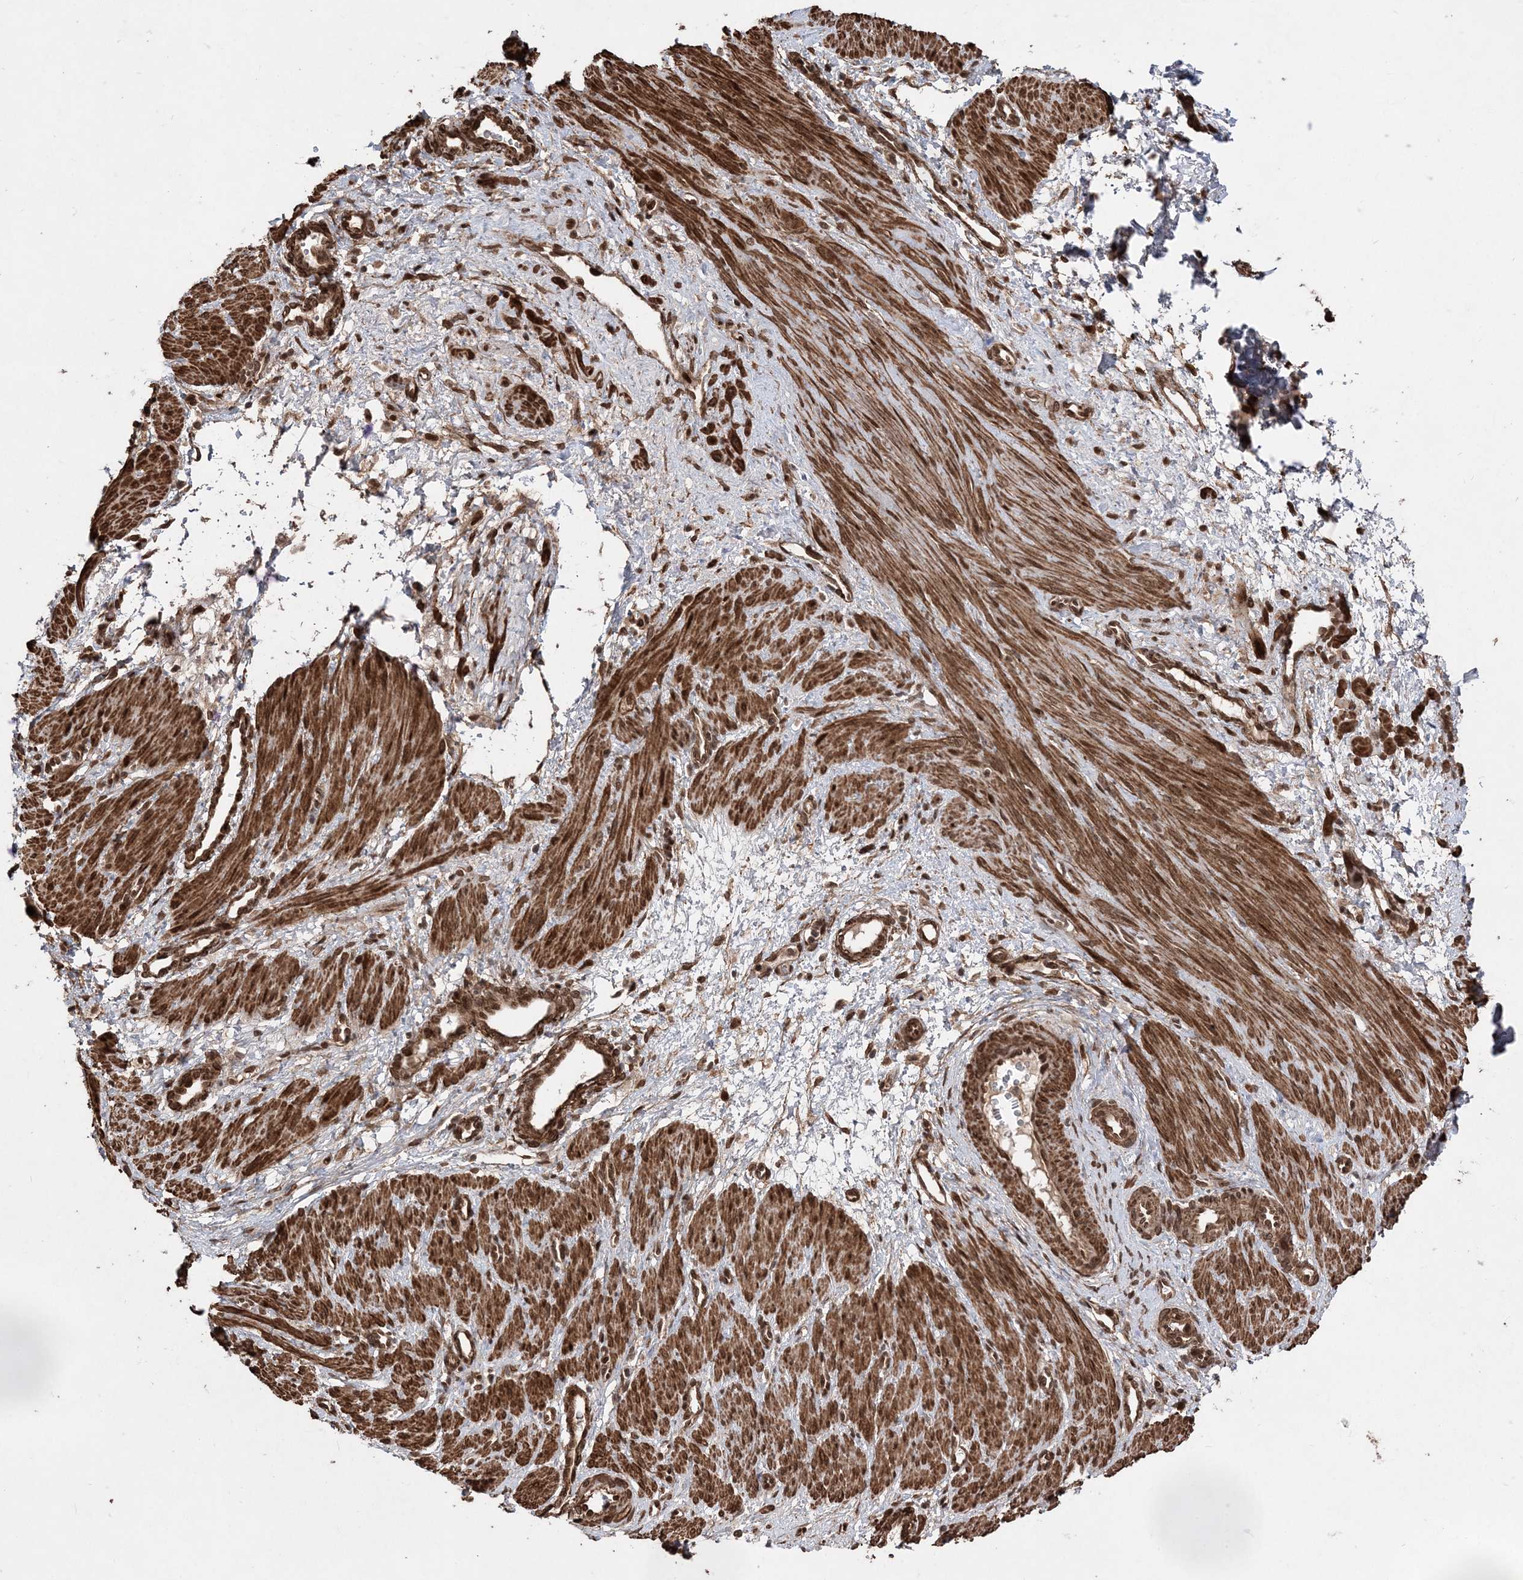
{"staining": {"intensity": "strong", "quantity": ">75%", "location": "cytoplasmic/membranous,nuclear"}, "tissue": "smooth muscle", "cell_type": "Smooth muscle cells", "image_type": "normal", "snomed": [{"axis": "morphology", "description": "Normal tissue, NOS"}, {"axis": "topography", "description": "Endometrium"}], "caption": "Smooth muscle cells demonstrate high levels of strong cytoplasmic/membranous,nuclear staining in about >75% of cells in benign smooth muscle.", "gene": "ETAA1", "patient": {"sex": "female", "age": 33}}